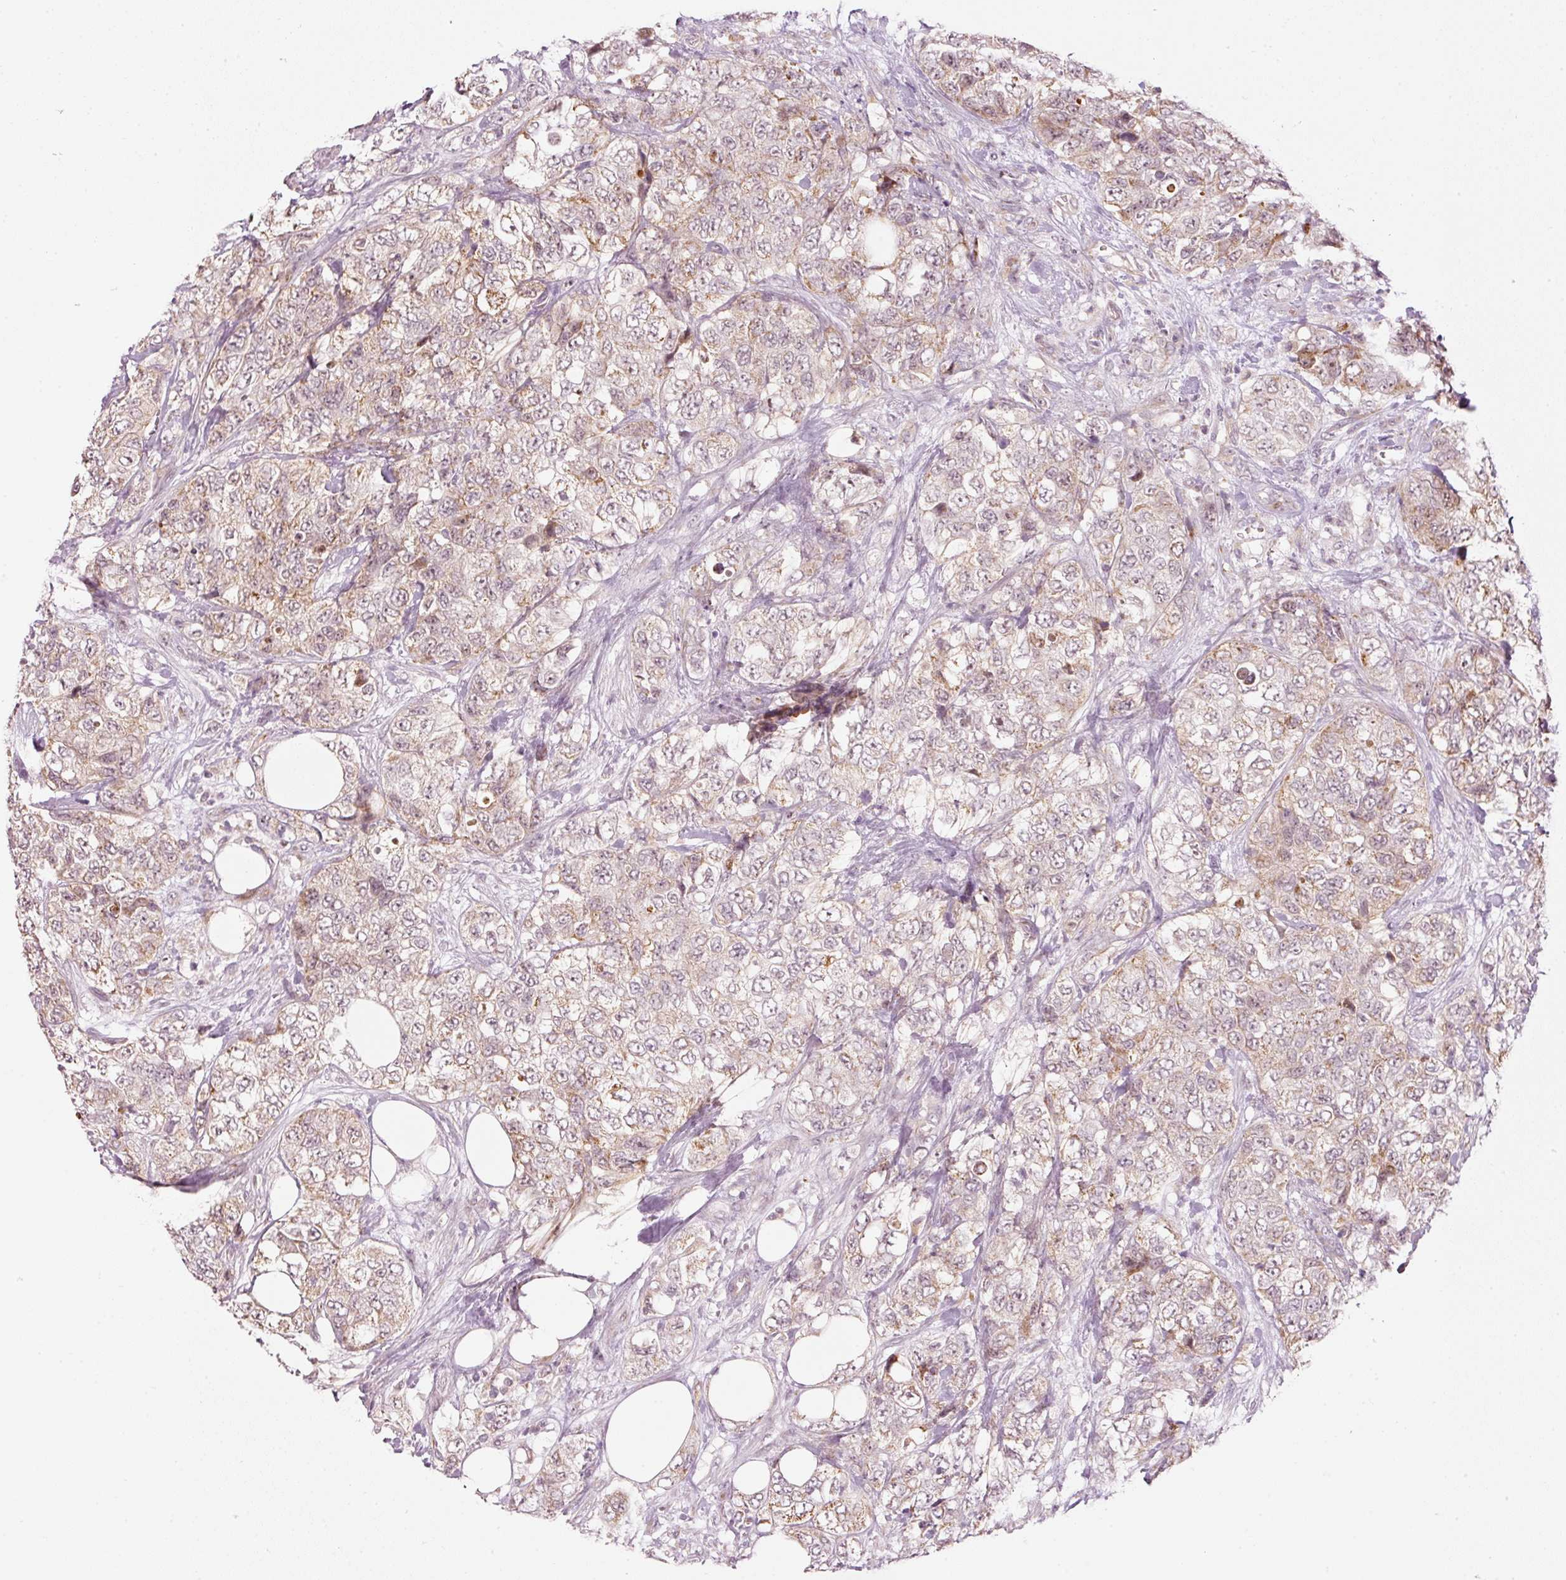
{"staining": {"intensity": "weak", "quantity": "25%-75%", "location": "cytoplasmic/membranous"}, "tissue": "urothelial cancer", "cell_type": "Tumor cells", "image_type": "cancer", "snomed": [{"axis": "morphology", "description": "Urothelial carcinoma, High grade"}, {"axis": "topography", "description": "Urinary bladder"}], "caption": "A brown stain shows weak cytoplasmic/membranous staining of a protein in high-grade urothelial carcinoma tumor cells.", "gene": "CDC20B", "patient": {"sex": "female", "age": 78}}